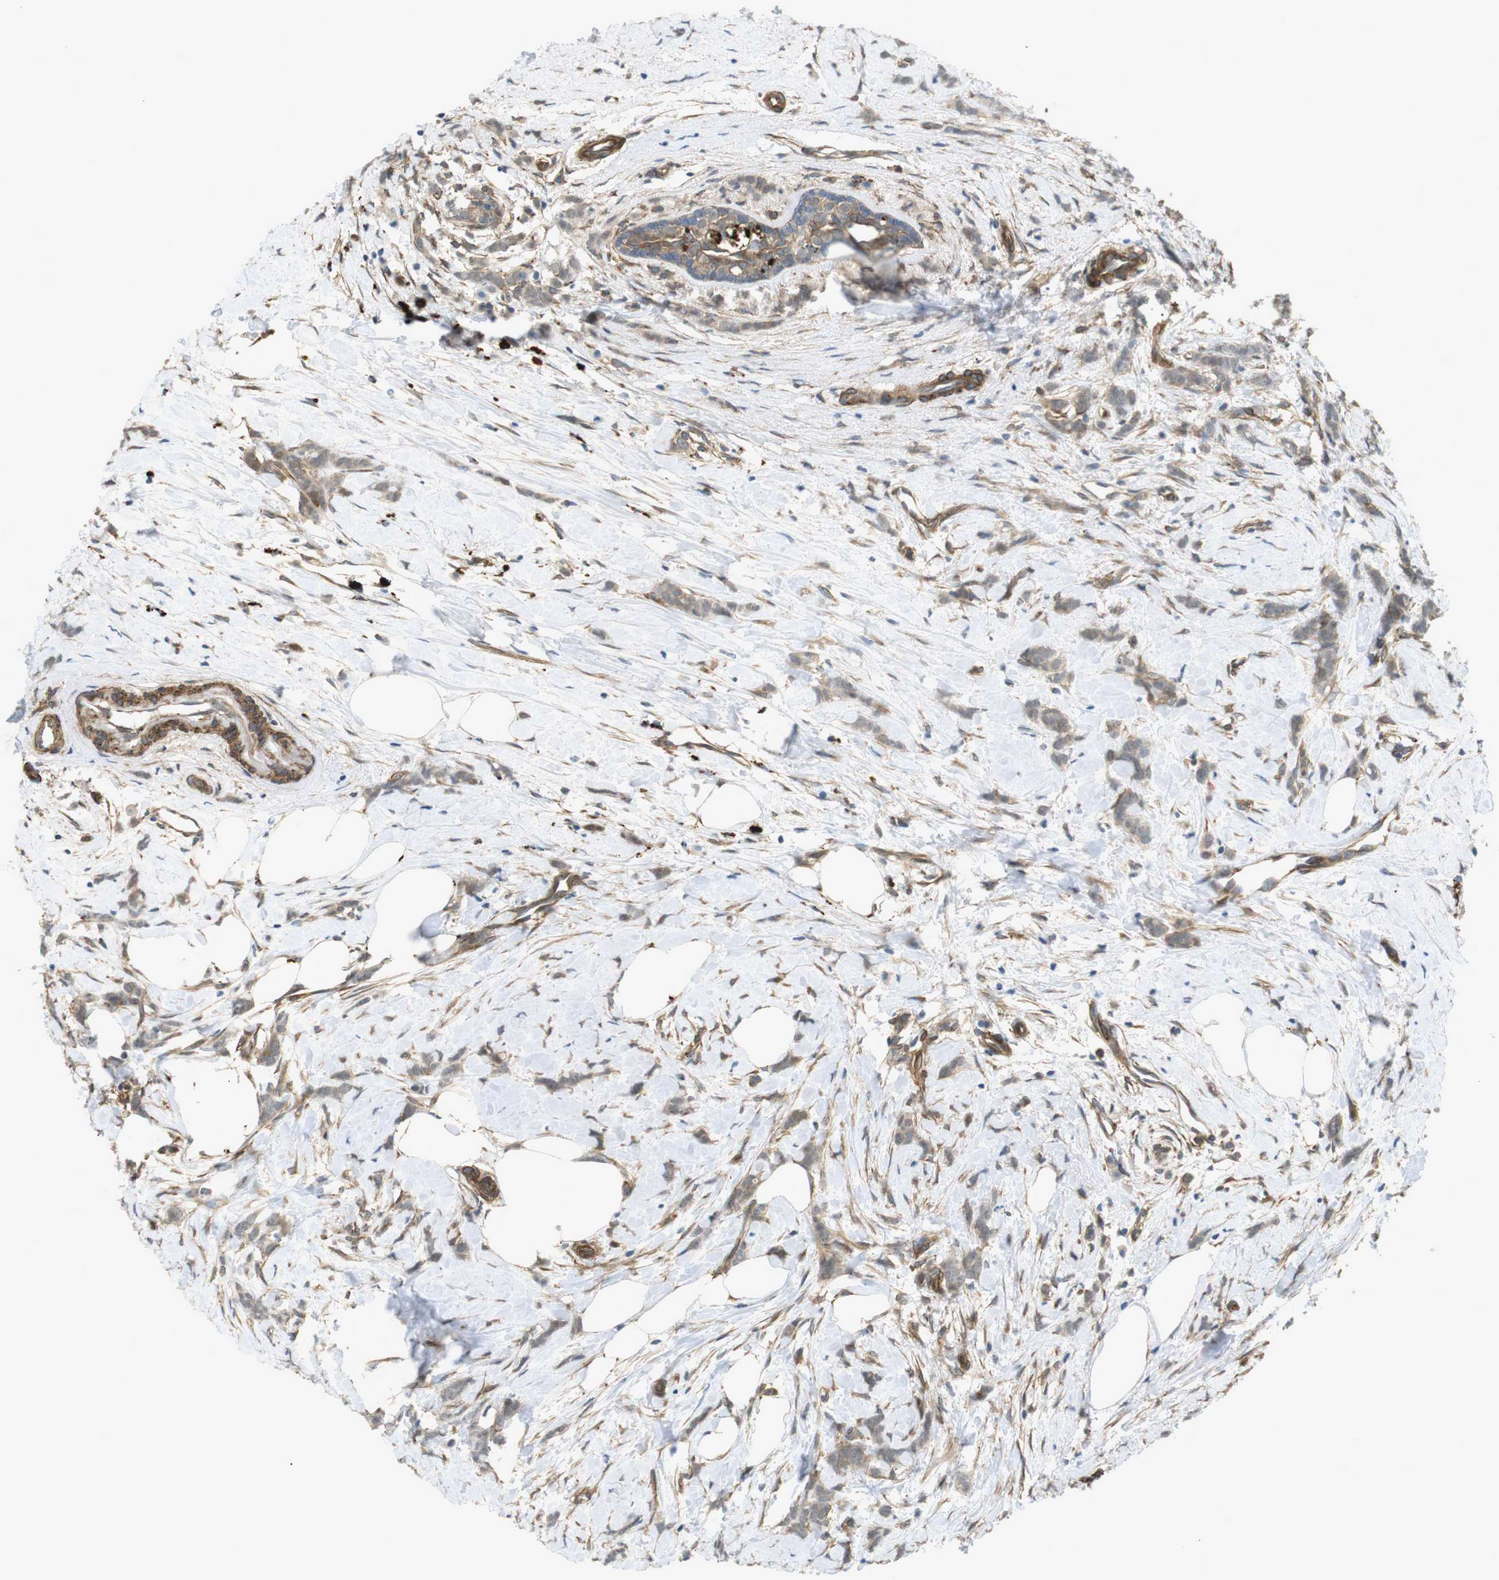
{"staining": {"intensity": "weak", "quantity": ">75%", "location": "cytoplasmic/membranous"}, "tissue": "breast cancer", "cell_type": "Tumor cells", "image_type": "cancer", "snomed": [{"axis": "morphology", "description": "Lobular carcinoma, in situ"}, {"axis": "morphology", "description": "Lobular carcinoma"}, {"axis": "topography", "description": "Breast"}], "caption": "Human lobular carcinoma (breast) stained with a brown dye displays weak cytoplasmic/membranous positive positivity in approximately >75% of tumor cells.", "gene": "KANK2", "patient": {"sex": "female", "age": 41}}